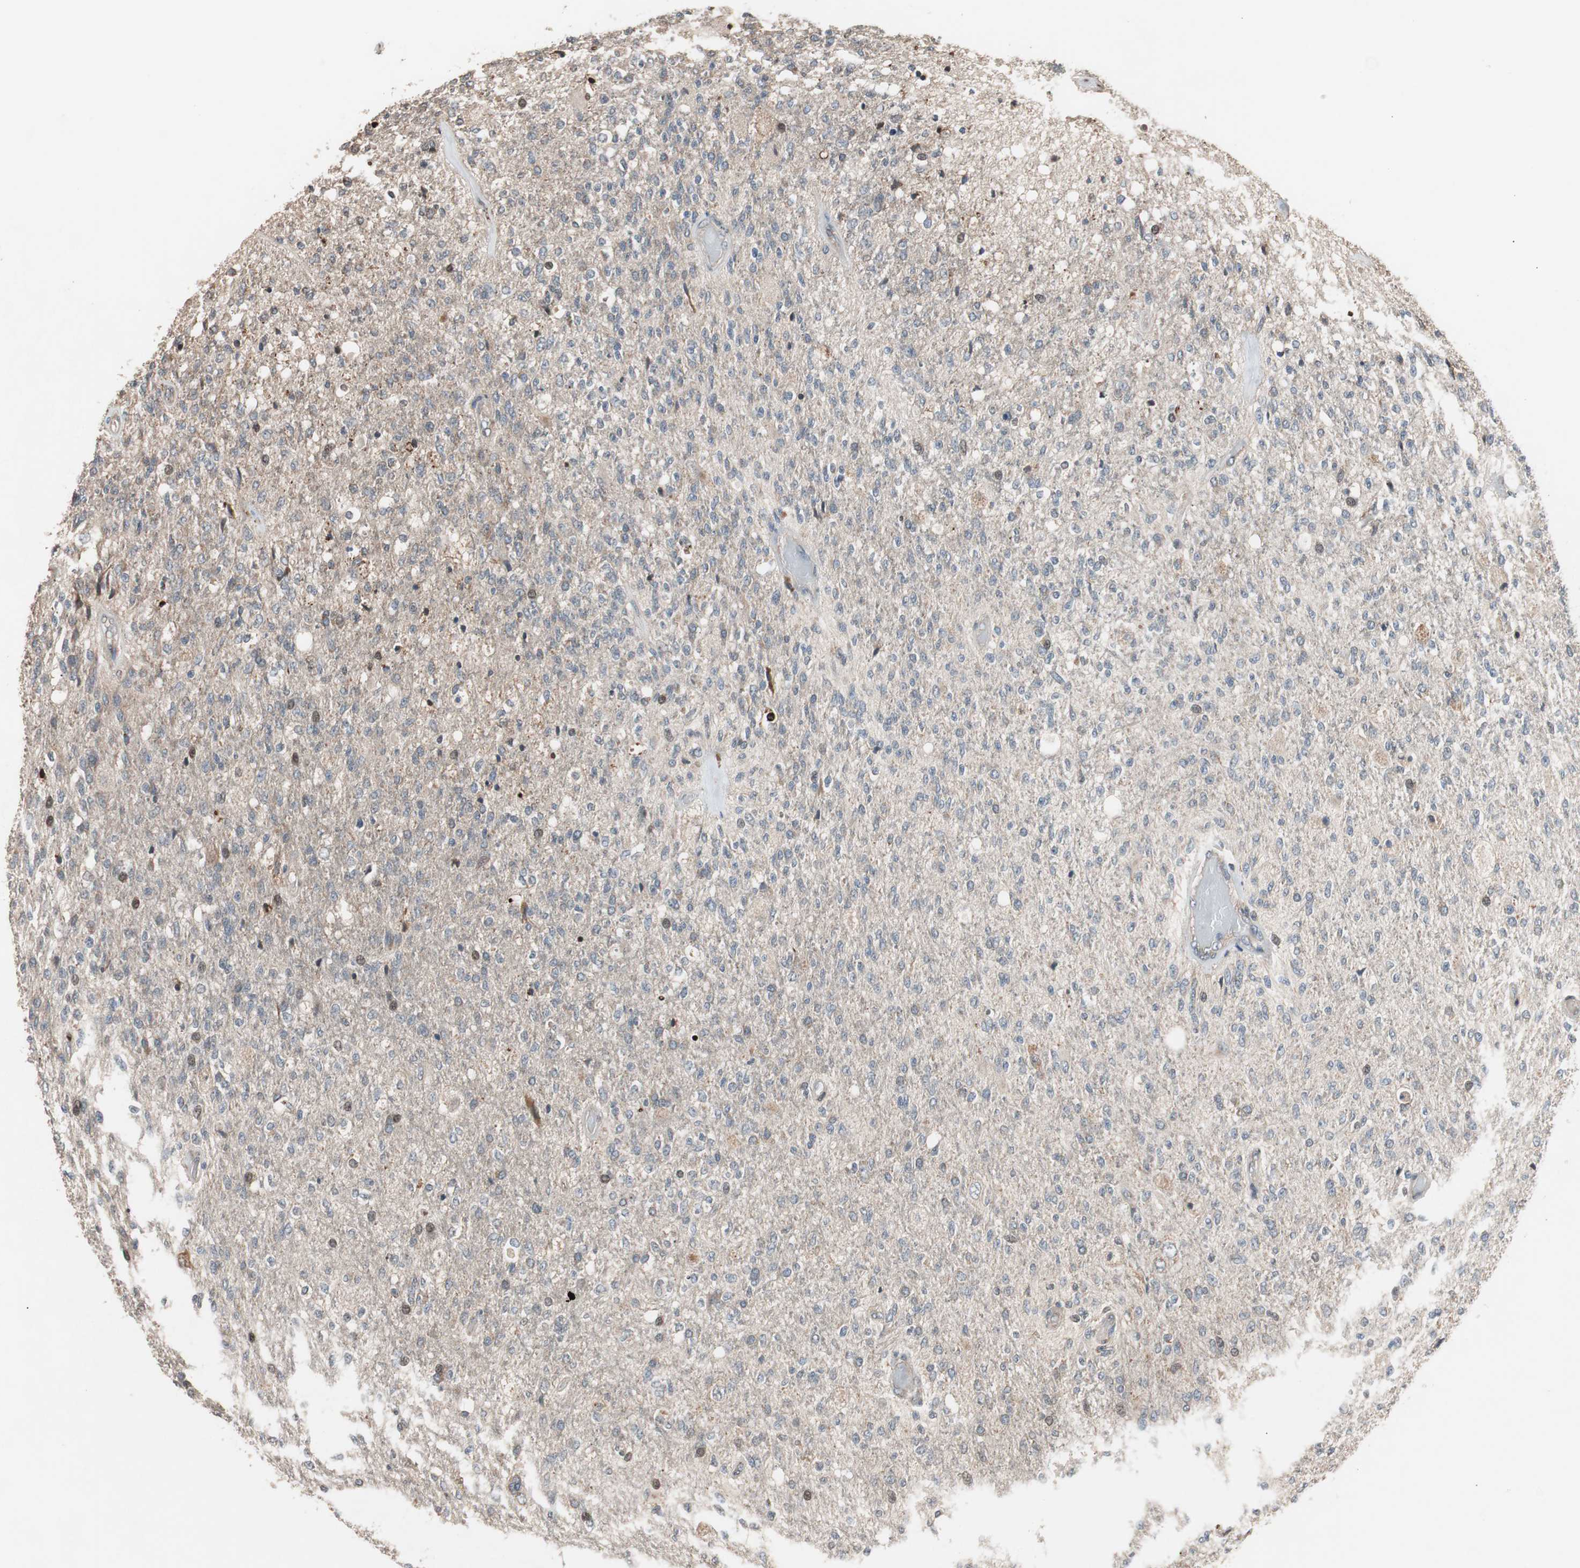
{"staining": {"intensity": "moderate", "quantity": "<25%", "location": "cytoplasmic/membranous,nuclear"}, "tissue": "glioma", "cell_type": "Tumor cells", "image_type": "cancer", "snomed": [{"axis": "morphology", "description": "Normal tissue, NOS"}, {"axis": "morphology", "description": "Glioma, malignant, High grade"}, {"axis": "topography", "description": "Cerebral cortex"}], "caption": "Immunohistochemistry (IHC) (DAB) staining of human glioma reveals moderate cytoplasmic/membranous and nuclear protein expression in about <25% of tumor cells.", "gene": "NF2", "patient": {"sex": "male", "age": 77}}